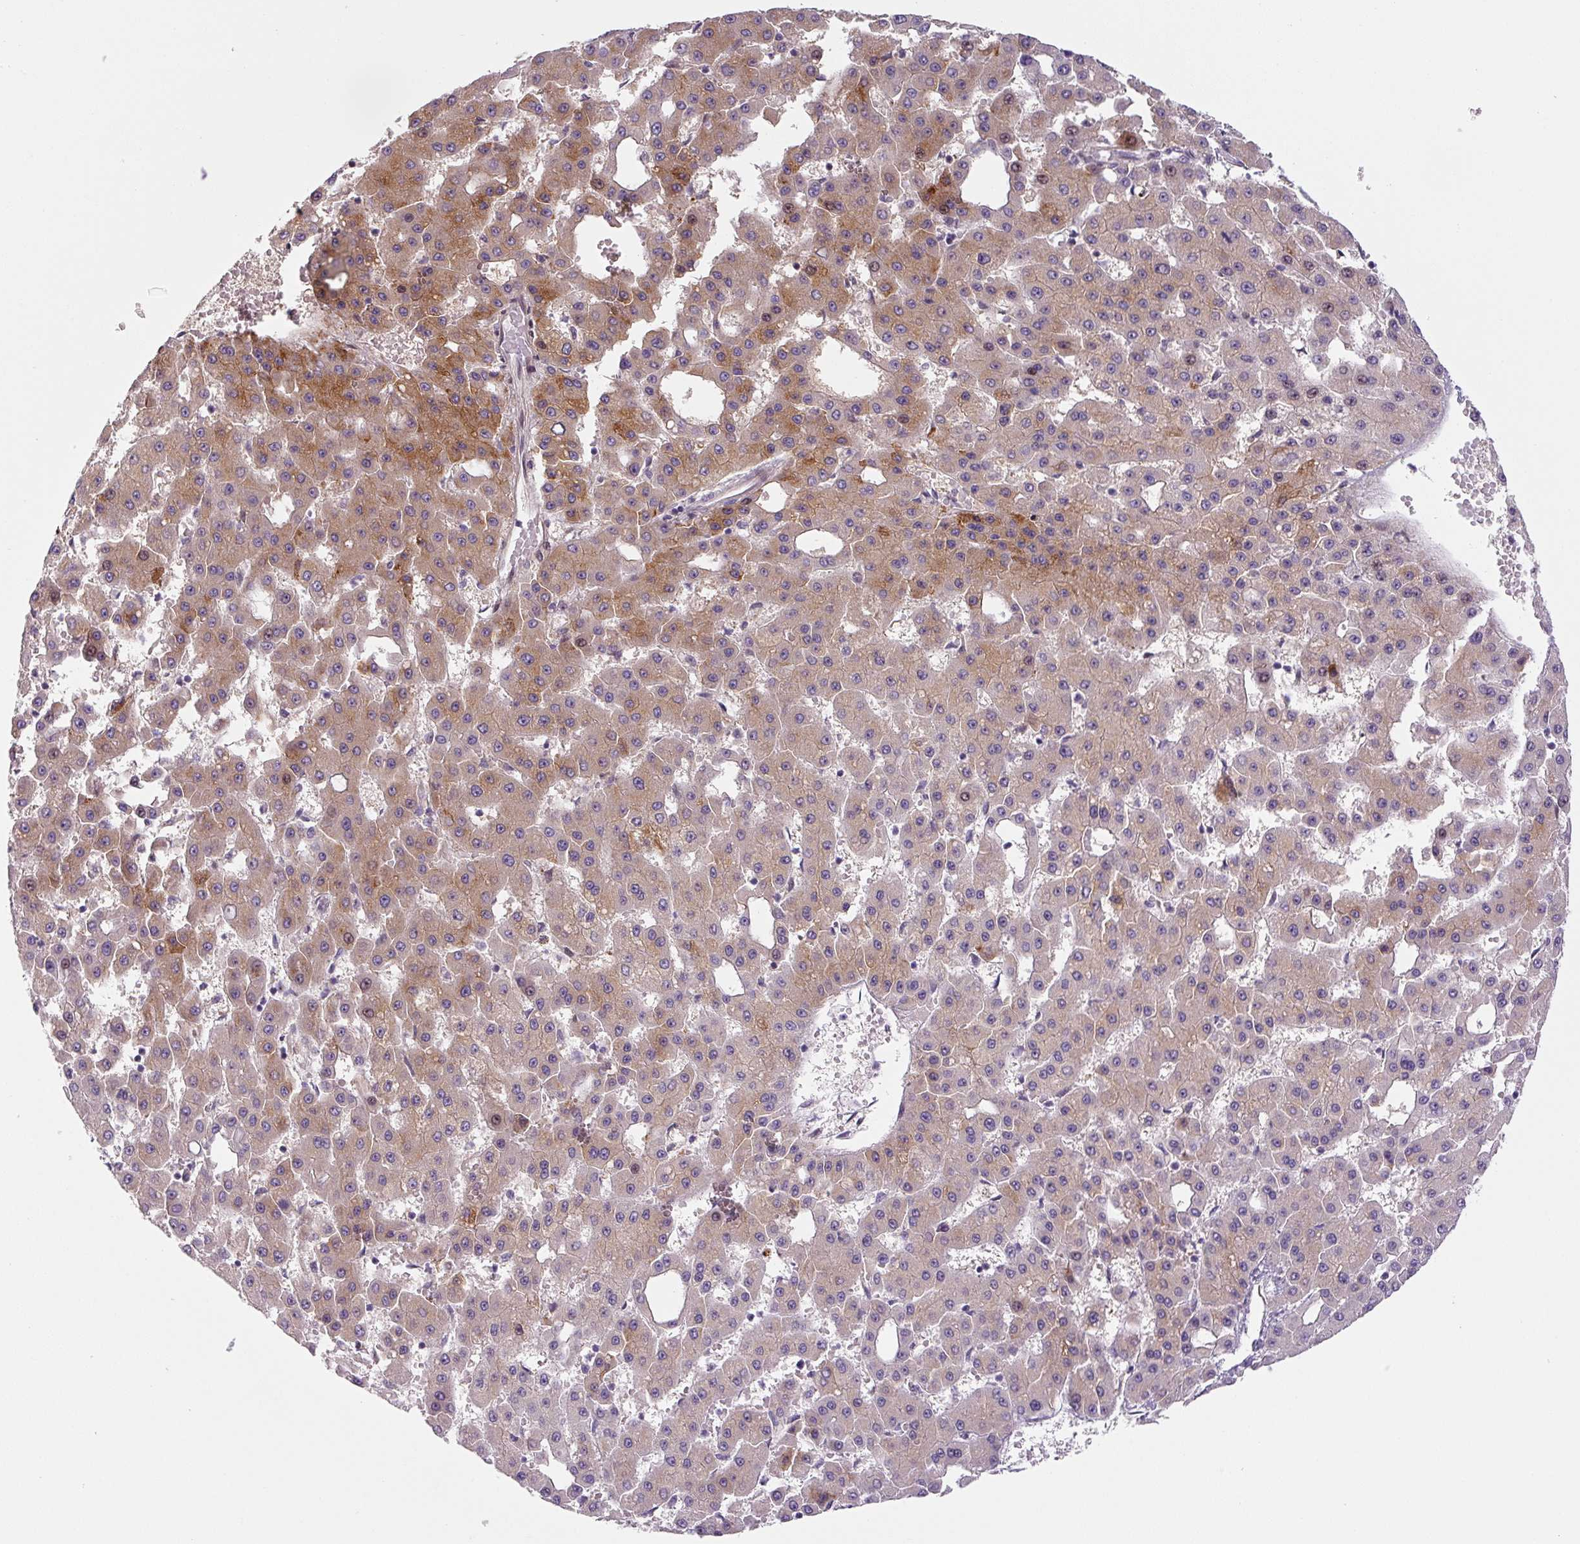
{"staining": {"intensity": "moderate", "quantity": "25%-75%", "location": "cytoplasmic/membranous"}, "tissue": "liver cancer", "cell_type": "Tumor cells", "image_type": "cancer", "snomed": [{"axis": "morphology", "description": "Carcinoma, Hepatocellular, NOS"}, {"axis": "topography", "description": "Liver"}], "caption": "Protein expression analysis of liver hepatocellular carcinoma demonstrates moderate cytoplasmic/membranous staining in about 25%-75% of tumor cells.", "gene": "DISP3", "patient": {"sex": "male", "age": 47}}